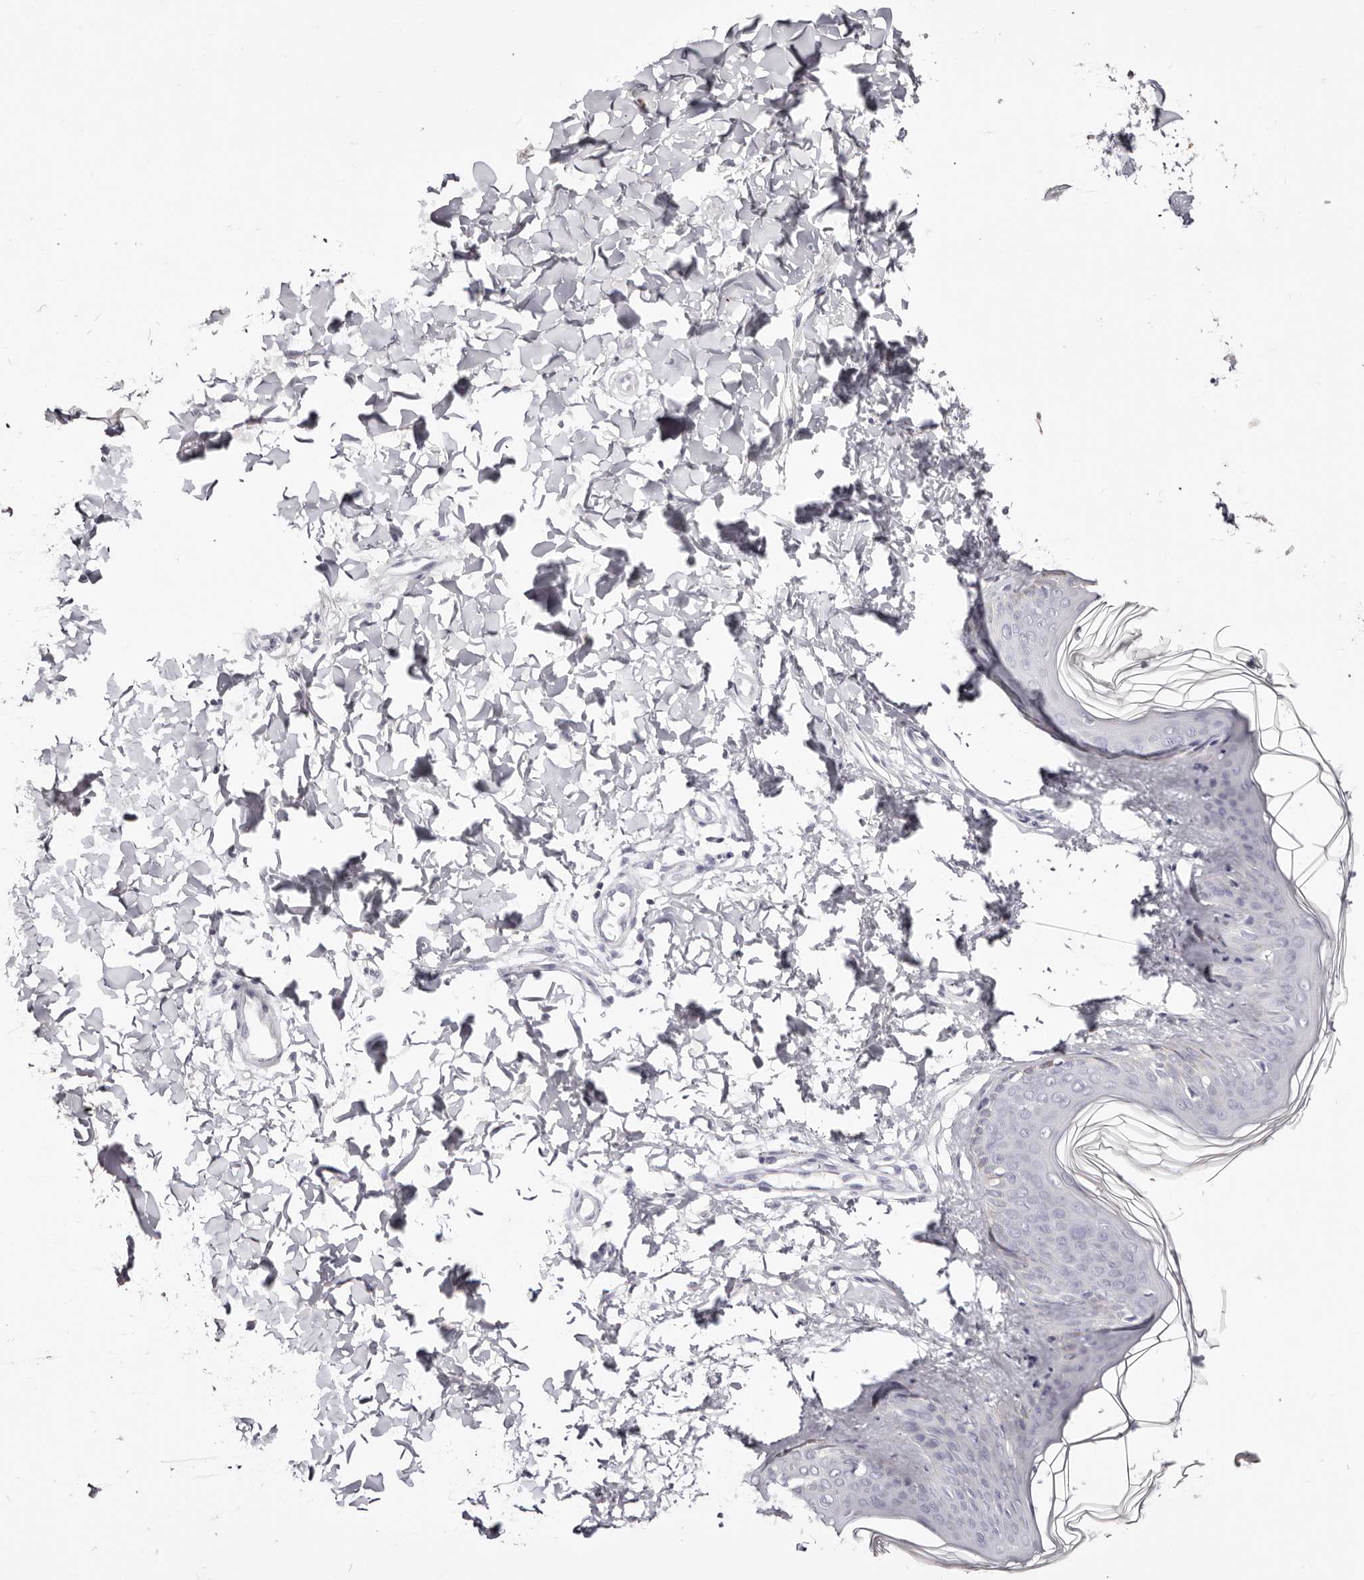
{"staining": {"intensity": "negative", "quantity": "none", "location": "none"}, "tissue": "skin", "cell_type": "Fibroblasts", "image_type": "normal", "snomed": [{"axis": "morphology", "description": "Normal tissue, NOS"}, {"axis": "topography", "description": "Skin"}], "caption": "Histopathology image shows no significant protein staining in fibroblasts of normal skin.", "gene": "PF4", "patient": {"sex": "female", "age": 17}}